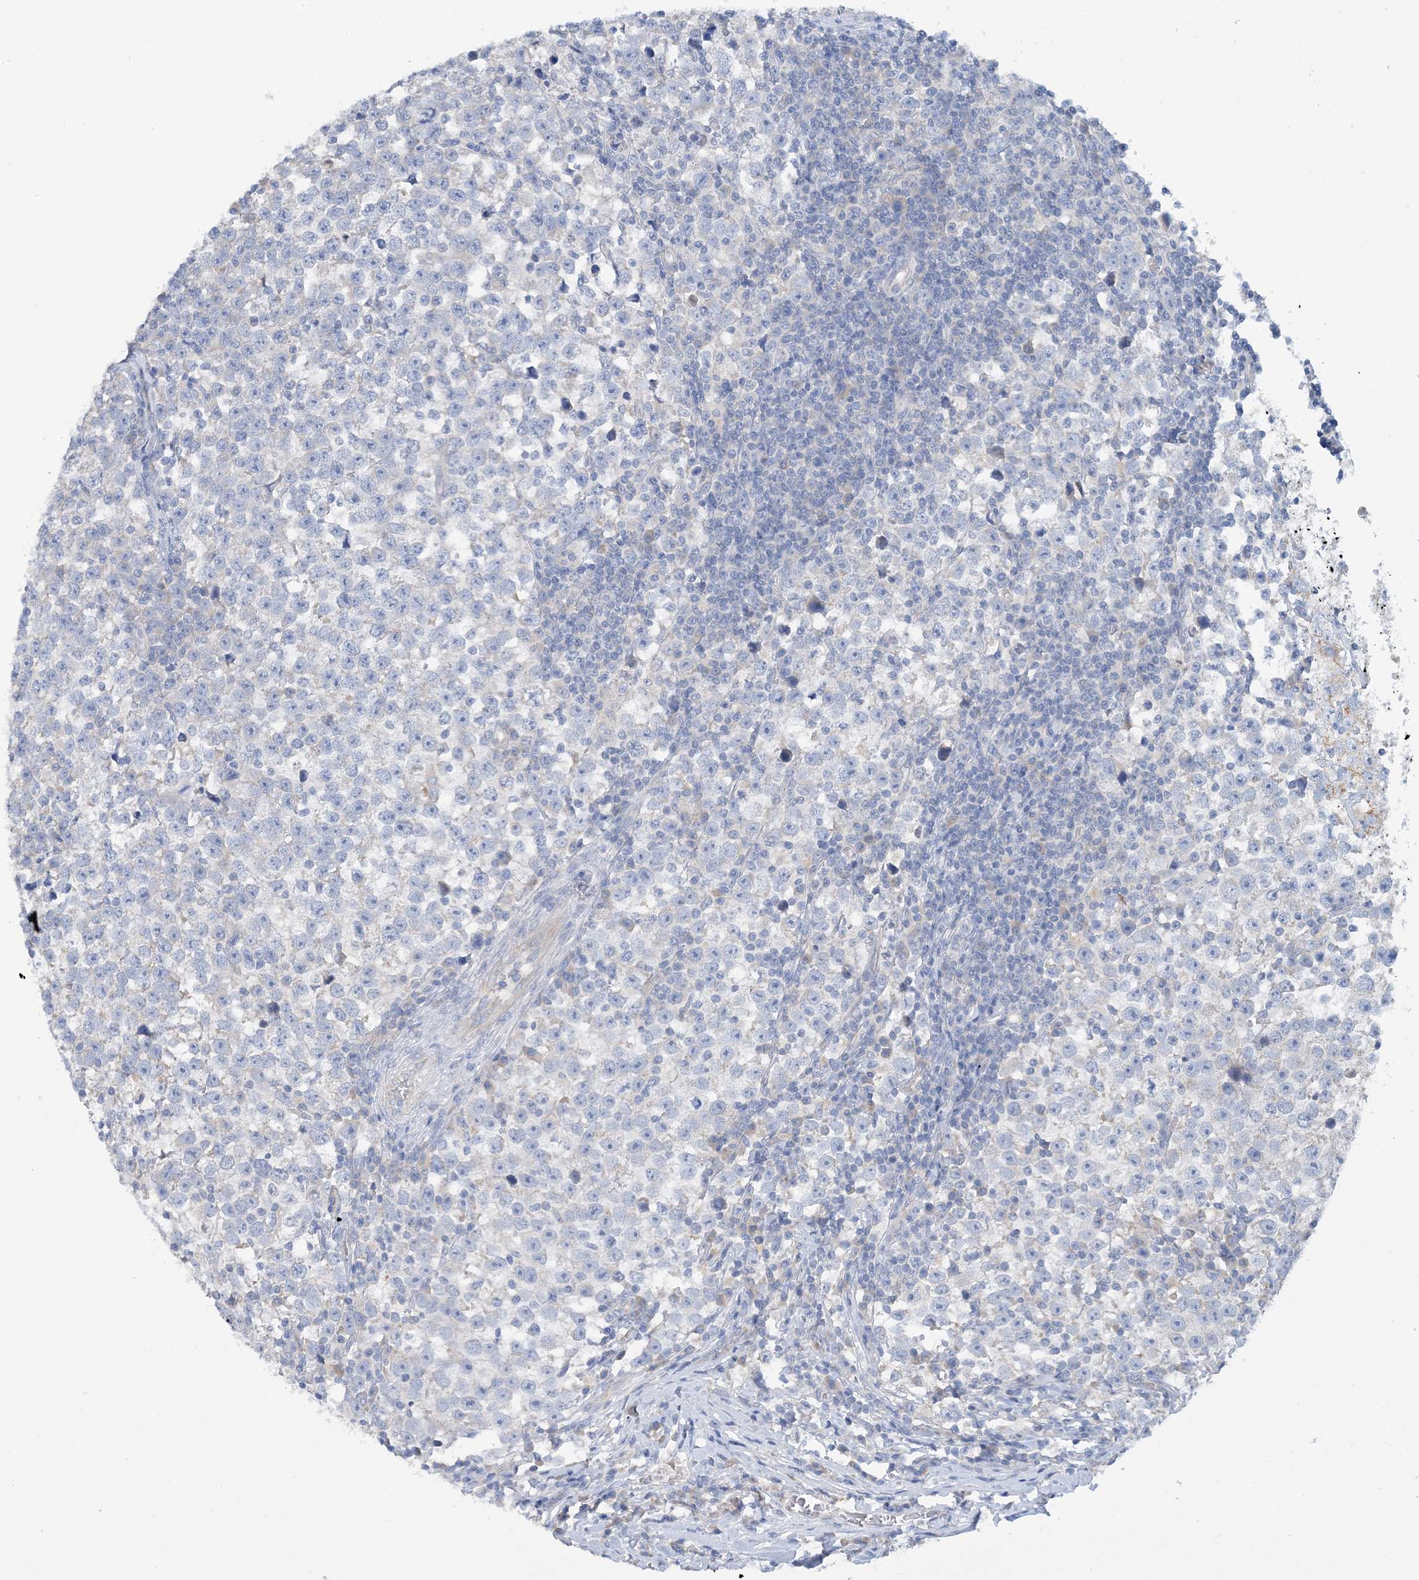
{"staining": {"intensity": "negative", "quantity": "none", "location": "none"}, "tissue": "testis cancer", "cell_type": "Tumor cells", "image_type": "cancer", "snomed": [{"axis": "morphology", "description": "Normal tissue, NOS"}, {"axis": "morphology", "description": "Seminoma, NOS"}, {"axis": "topography", "description": "Testis"}], "caption": "The micrograph reveals no staining of tumor cells in testis cancer.", "gene": "ZCCHC18", "patient": {"sex": "male", "age": 43}}